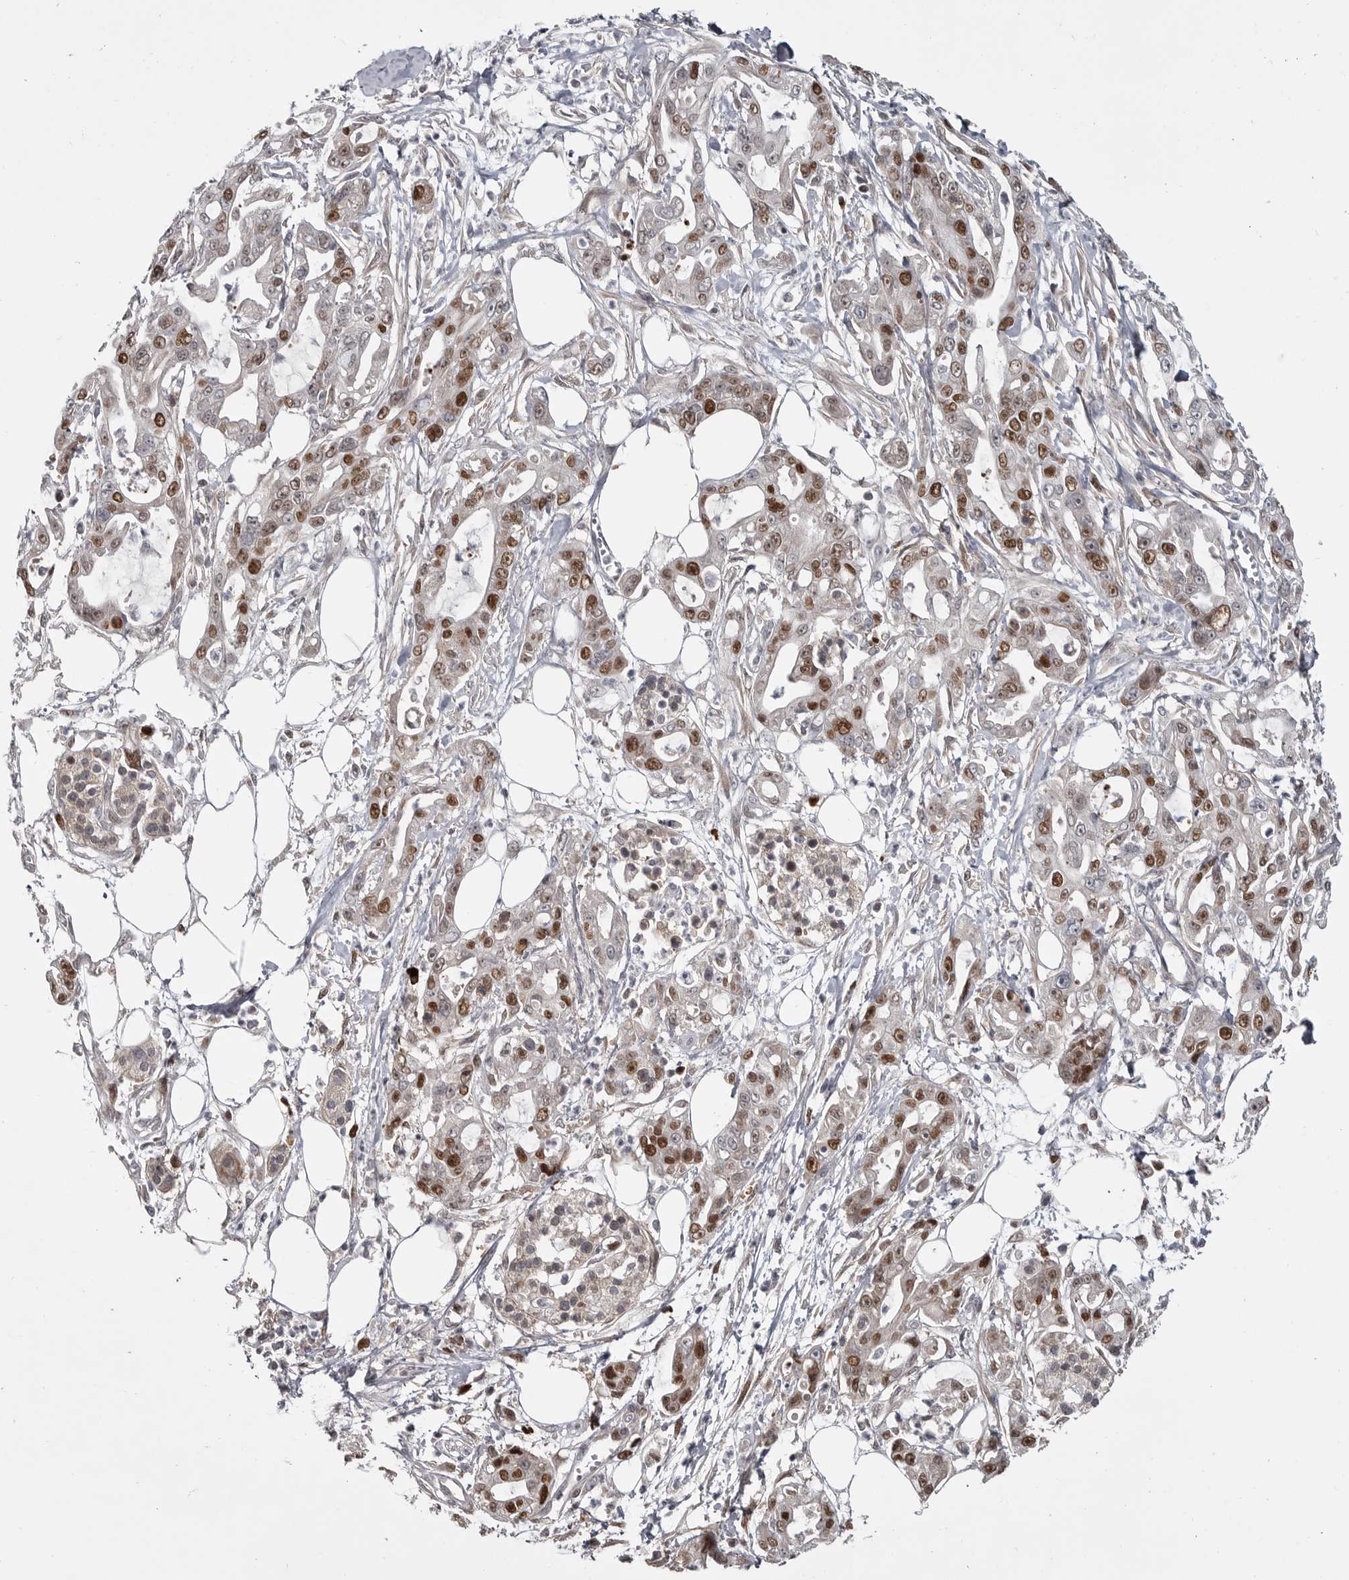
{"staining": {"intensity": "strong", "quantity": "25%-75%", "location": "nuclear"}, "tissue": "pancreatic cancer", "cell_type": "Tumor cells", "image_type": "cancer", "snomed": [{"axis": "morphology", "description": "Adenocarcinoma, NOS"}, {"axis": "topography", "description": "Pancreas"}], "caption": "A brown stain labels strong nuclear staining of a protein in adenocarcinoma (pancreatic) tumor cells.", "gene": "ZNF277", "patient": {"sex": "male", "age": 68}}